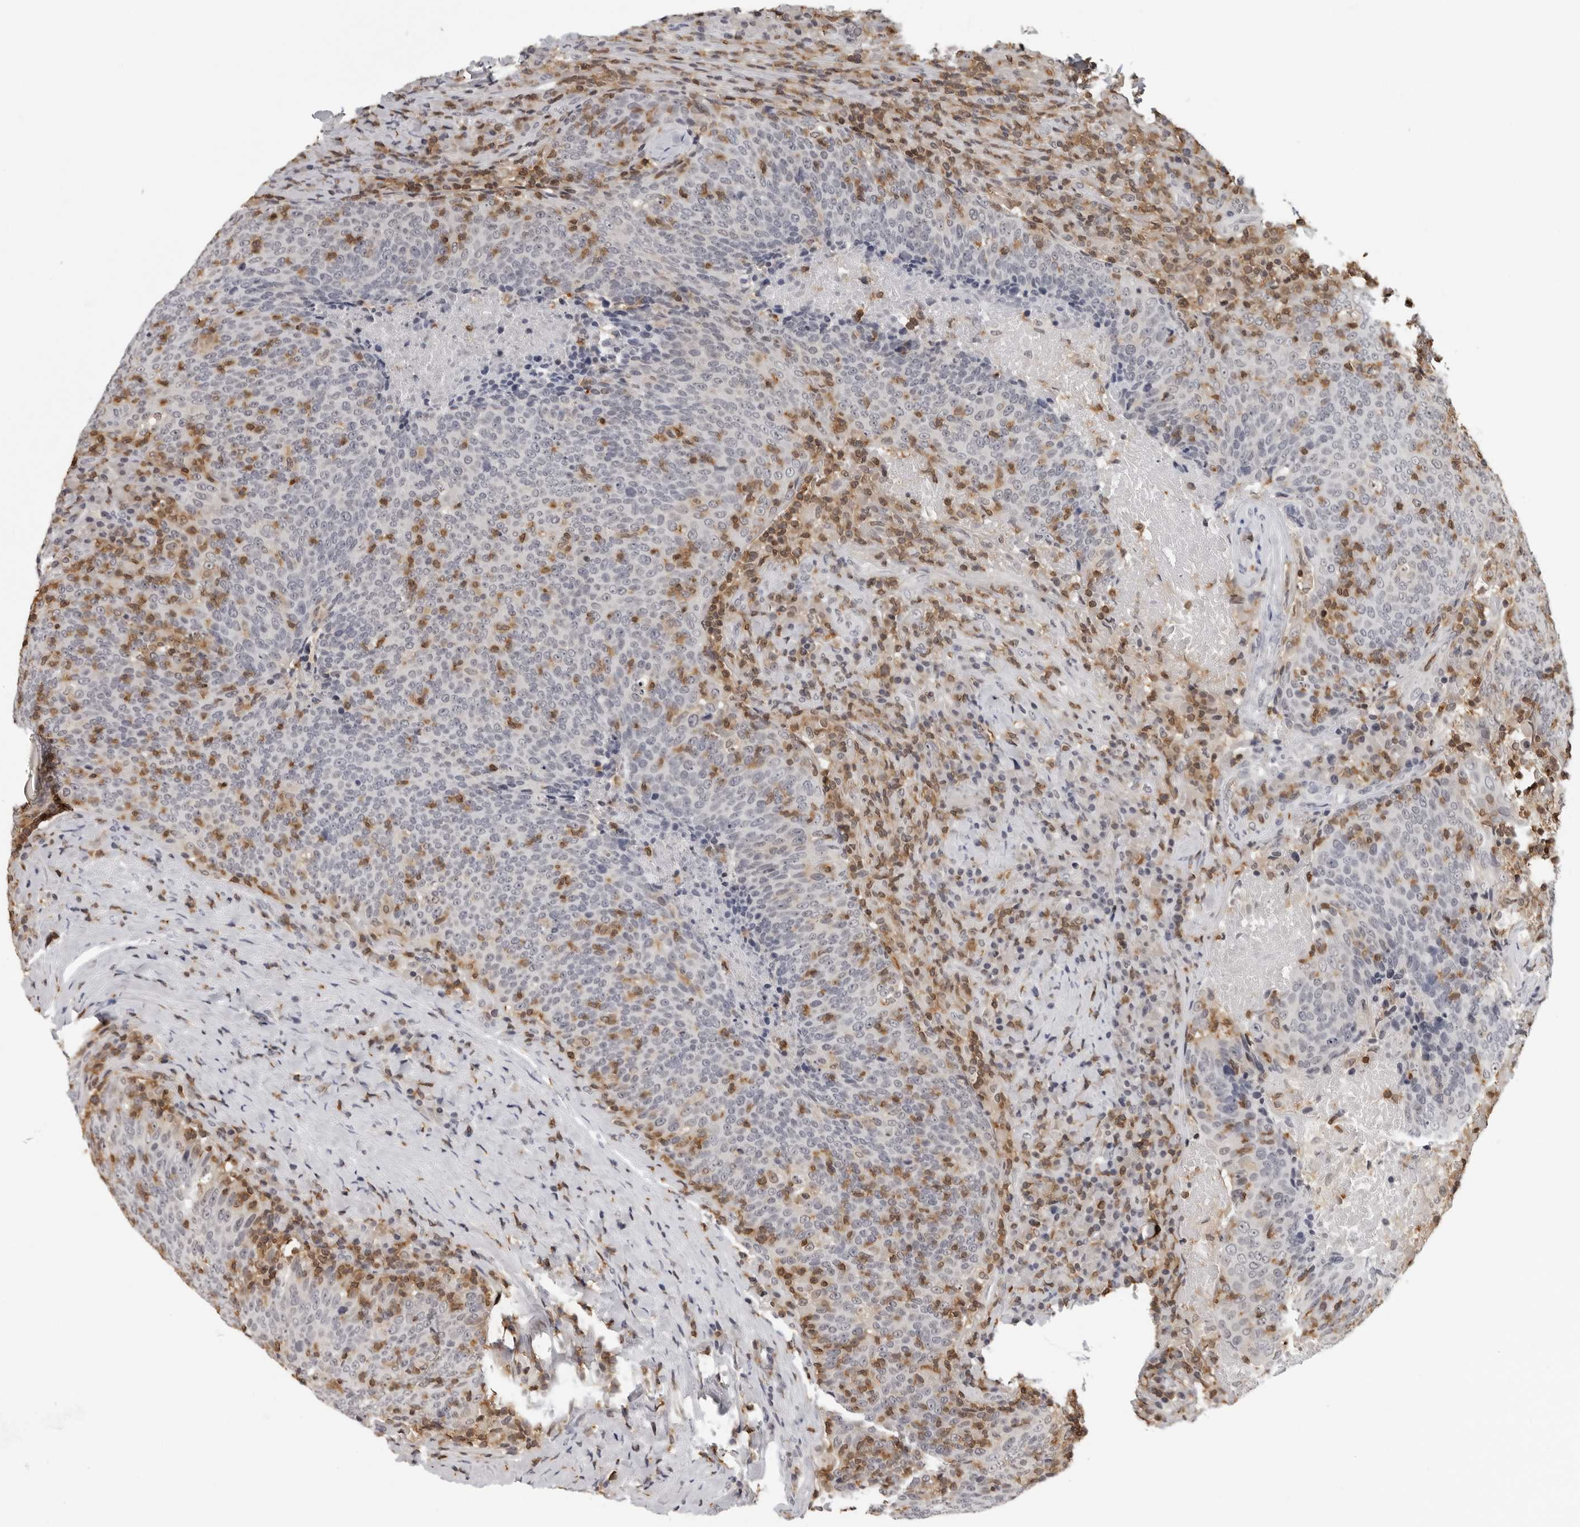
{"staining": {"intensity": "negative", "quantity": "none", "location": "none"}, "tissue": "head and neck cancer", "cell_type": "Tumor cells", "image_type": "cancer", "snomed": [{"axis": "morphology", "description": "Squamous cell carcinoma, NOS"}, {"axis": "morphology", "description": "Squamous cell carcinoma, metastatic, NOS"}, {"axis": "topography", "description": "Lymph node"}, {"axis": "topography", "description": "Head-Neck"}], "caption": "A histopathology image of human head and neck cancer (metastatic squamous cell carcinoma) is negative for staining in tumor cells.", "gene": "HSPH1", "patient": {"sex": "male", "age": 62}}